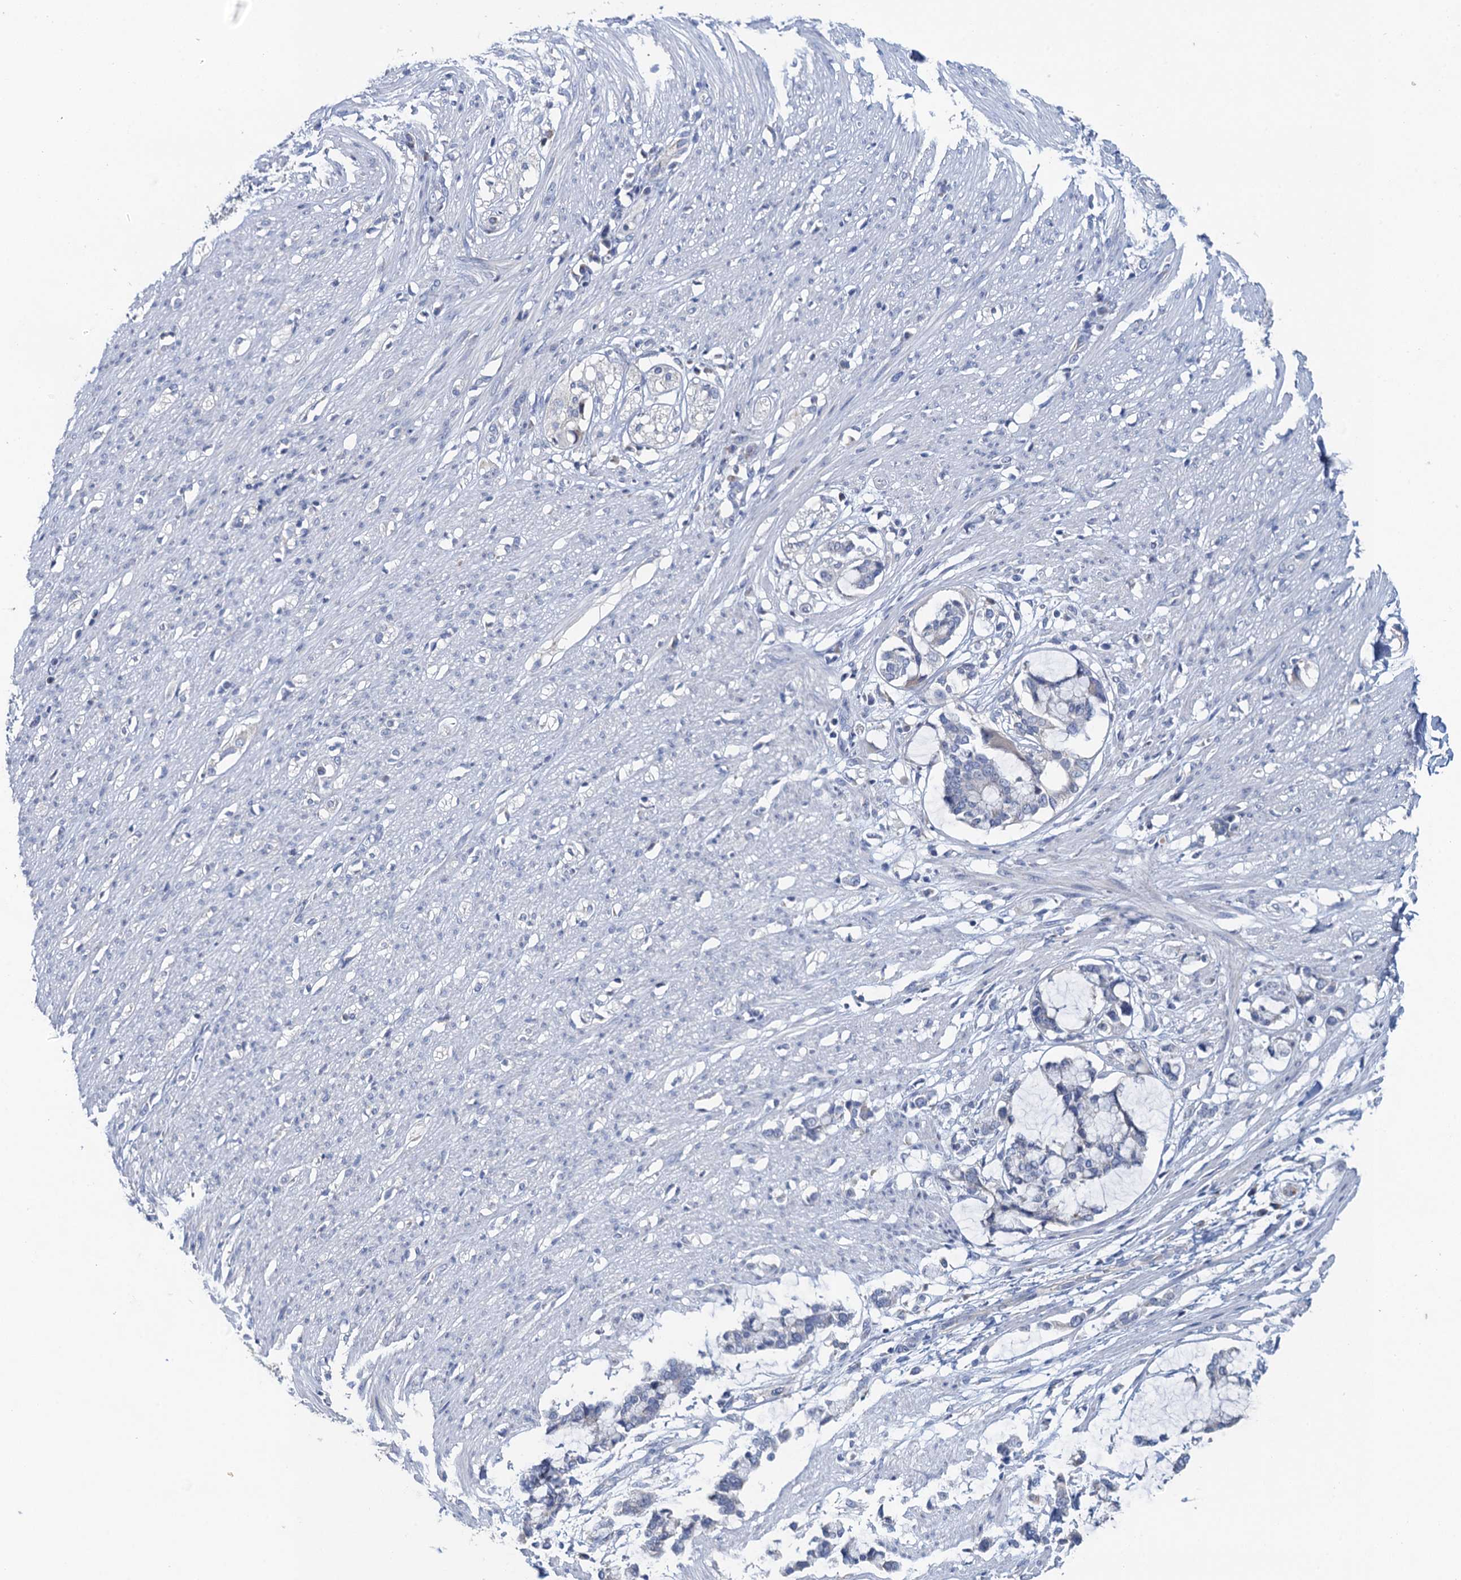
{"staining": {"intensity": "negative", "quantity": "none", "location": "none"}, "tissue": "smooth muscle", "cell_type": "Smooth muscle cells", "image_type": "normal", "snomed": [{"axis": "morphology", "description": "Normal tissue, NOS"}, {"axis": "morphology", "description": "Adenocarcinoma, NOS"}, {"axis": "topography", "description": "Colon"}, {"axis": "topography", "description": "Peripheral nerve tissue"}], "caption": "DAB (3,3'-diaminobenzidine) immunohistochemical staining of unremarkable human smooth muscle displays no significant staining in smooth muscle cells.", "gene": "PLLP", "patient": {"sex": "male", "age": 14}}